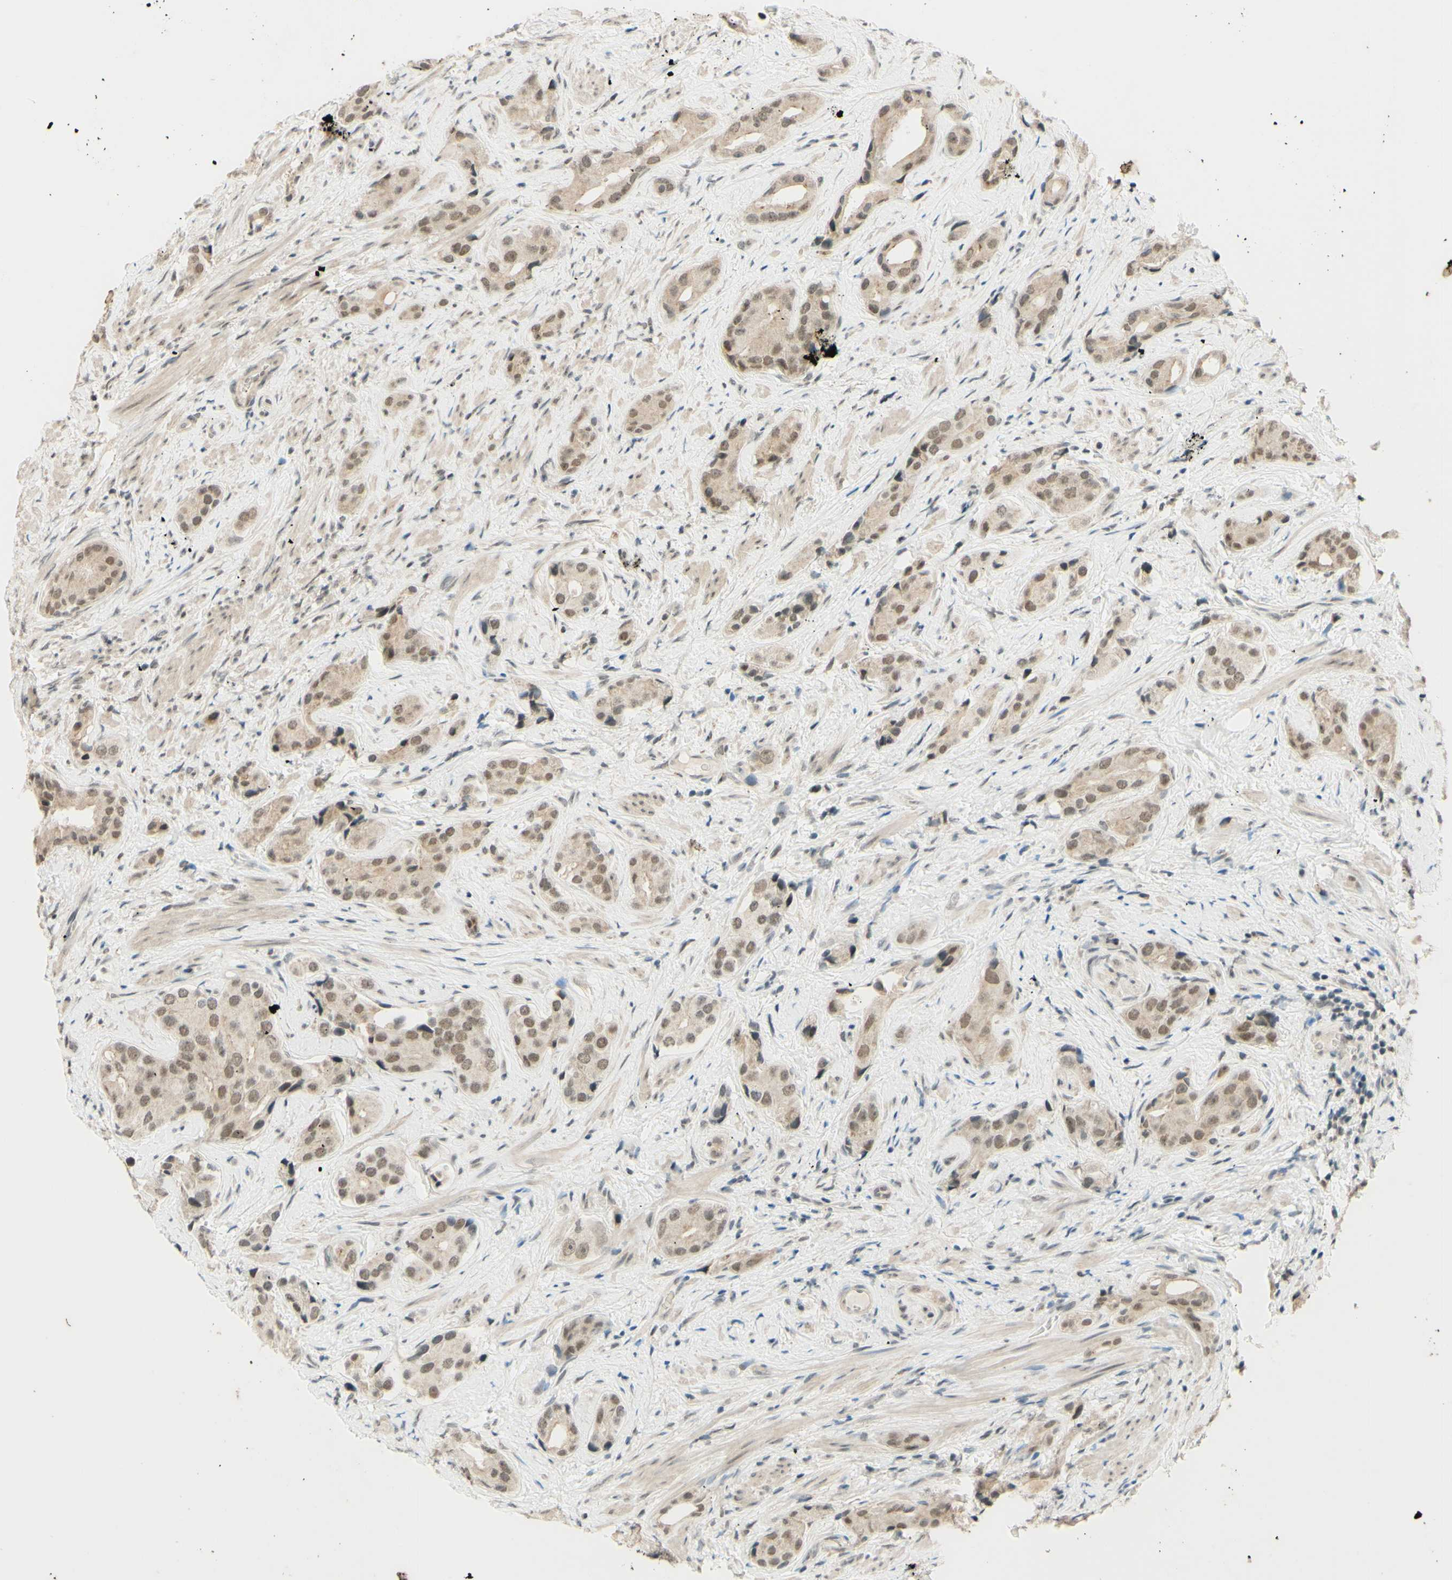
{"staining": {"intensity": "moderate", "quantity": ">75%", "location": "nuclear"}, "tissue": "prostate cancer", "cell_type": "Tumor cells", "image_type": "cancer", "snomed": [{"axis": "morphology", "description": "Adenocarcinoma, High grade"}, {"axis": "topography", "description": "Prostate"}], "caption": "A brown stain highlights moderate nuclear expression of a protein in prostate cancer tumor cells. Using DAB (3,3'-diaminobenzidine) (brown) and hematoxylin (blue) stains, captured at high magnification using brightfield microscopy.", "gene": "SMARCB1", "patient": {"sex": "male", "age": 71}}